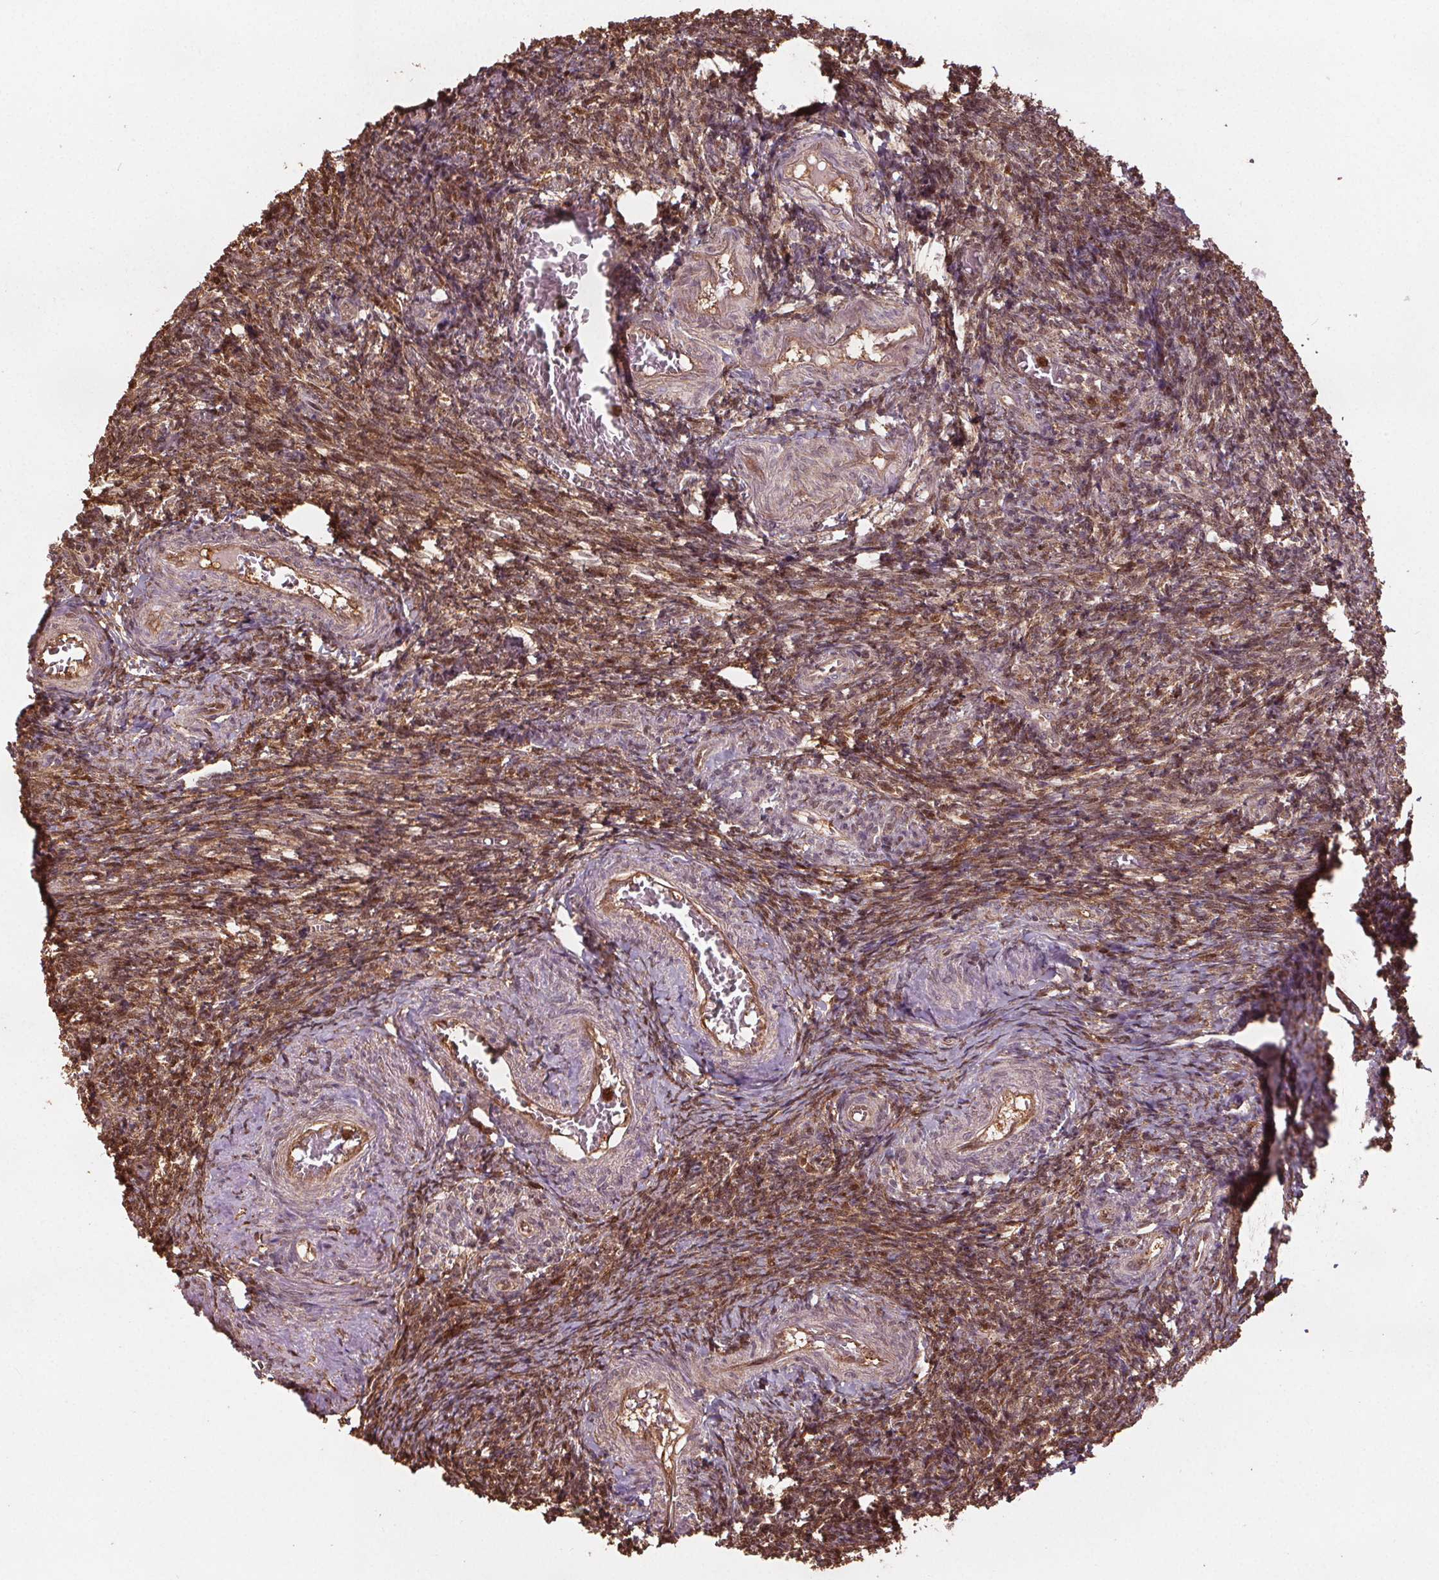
{"staining": {"intensity": "moderate", "quantity": "25%-75%", "location": "cytoplasmic/membranous,nuclear"}, "tissue": "ovary", "cell_type": "Ovarian stroma cells", "image_type": "normal", "snomed": [{"axis": "morphology", "description": "Normal tissue, NOS"}, {"axis": "topography", "description": "Ovary"}], "caption": "Immunohistochemical staining of unremarkable ovary displays moderate cytoplasmic/membranous,nuclear protein staining in approximately 25%-75% of ovarian stroma cells.", "gene": "ENO1", "patient": {"sex": "female", "age": 39}}